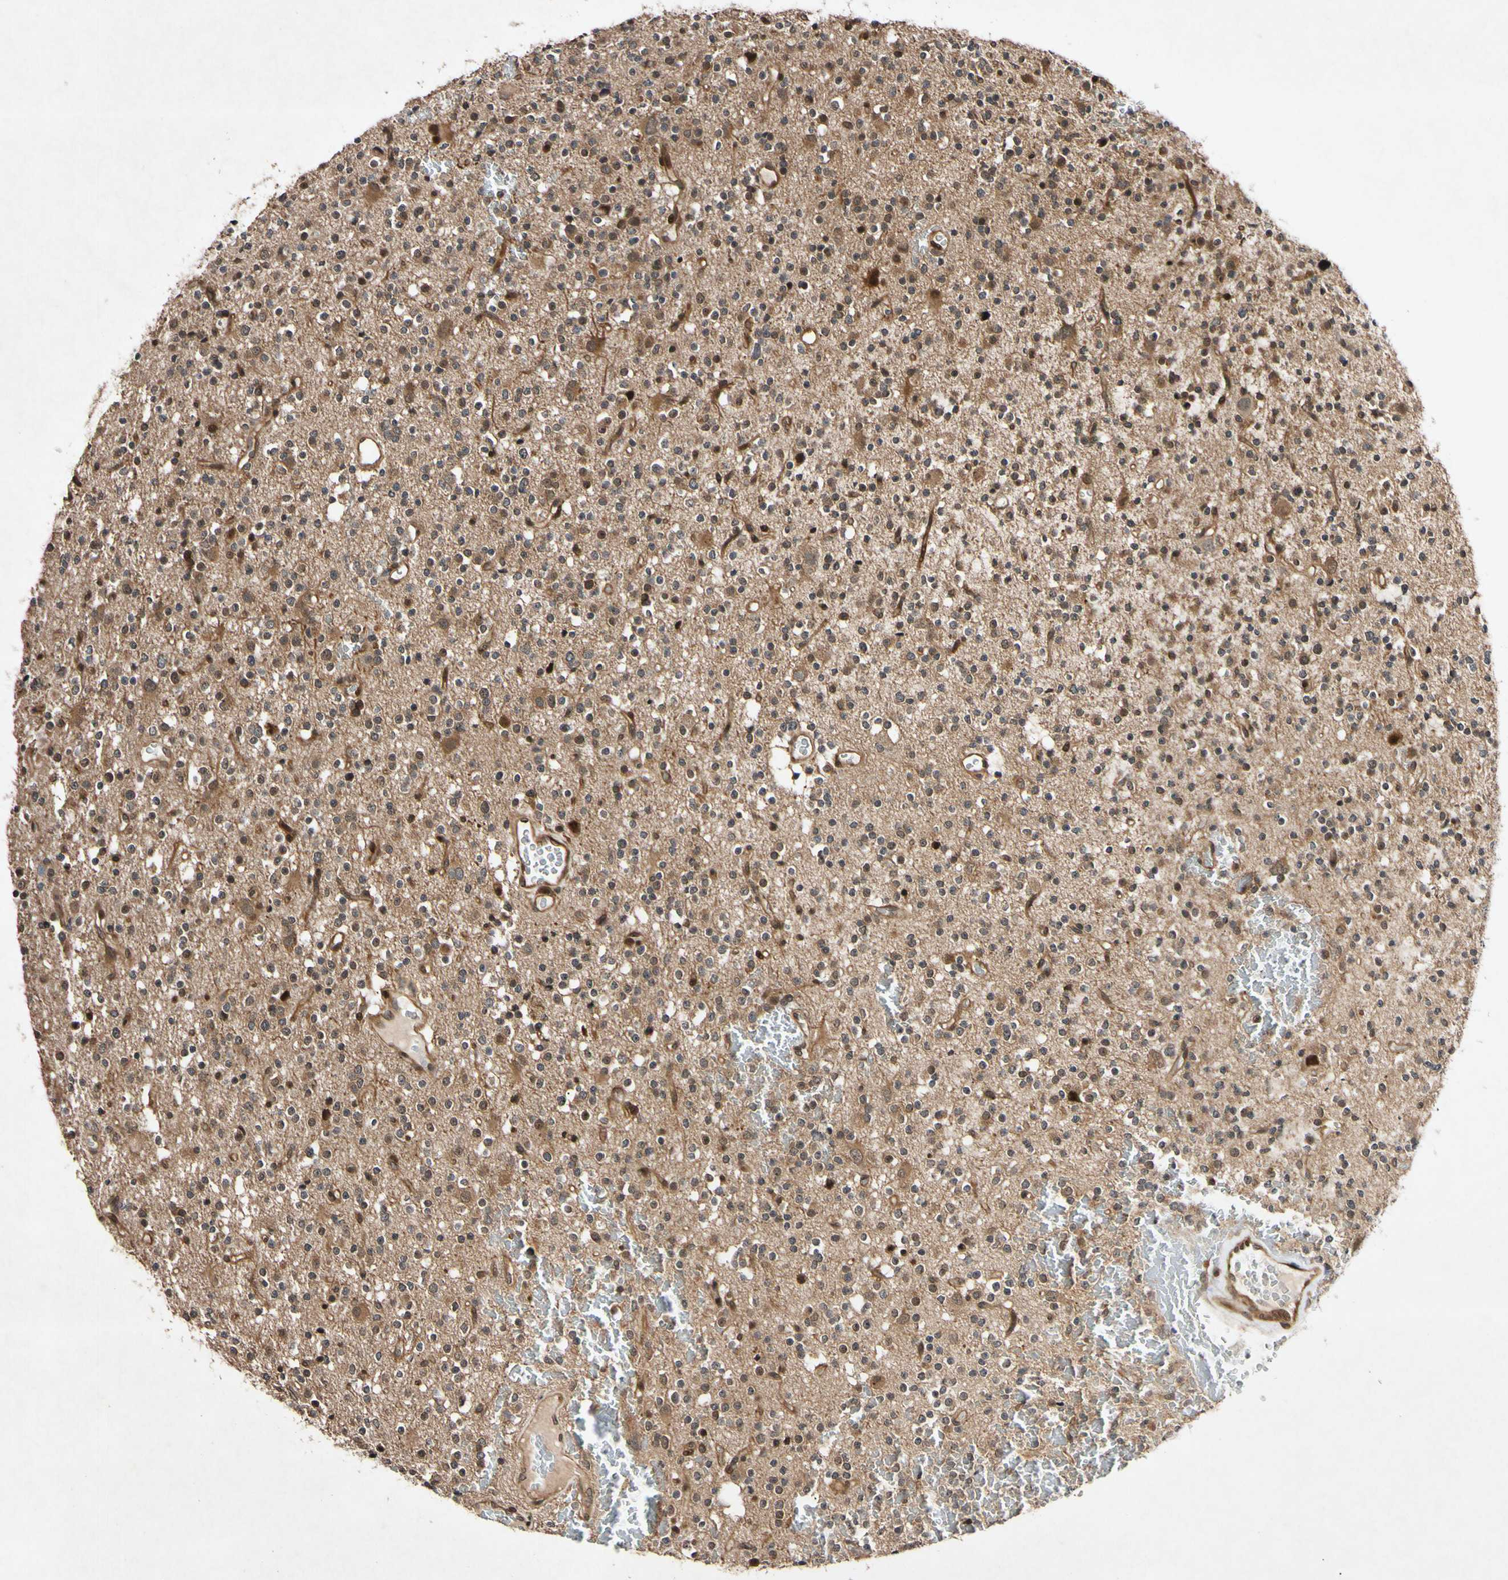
{"staining": {"intensity": "moderate", "quantity": ">75%", "location": "cytoplasmic/membranous,nuclear"}, "tissue": "glioma", "cell_type": "Tumor cells", "image_type": "cancer", "snomed": [{"axis": "morphology", "description": "Glioma, malignant, High grade"}, {"axis": "topography", "description": "Brain"}], "caption": "A micrograph of high-grade glioma (malignant) stained for a protein shows moderate cytoplasmic/membranous and nuclear brown staining in tumor cells.", "gene": "CSNK1E", "patient": {"sex": "male", "age": 47}}